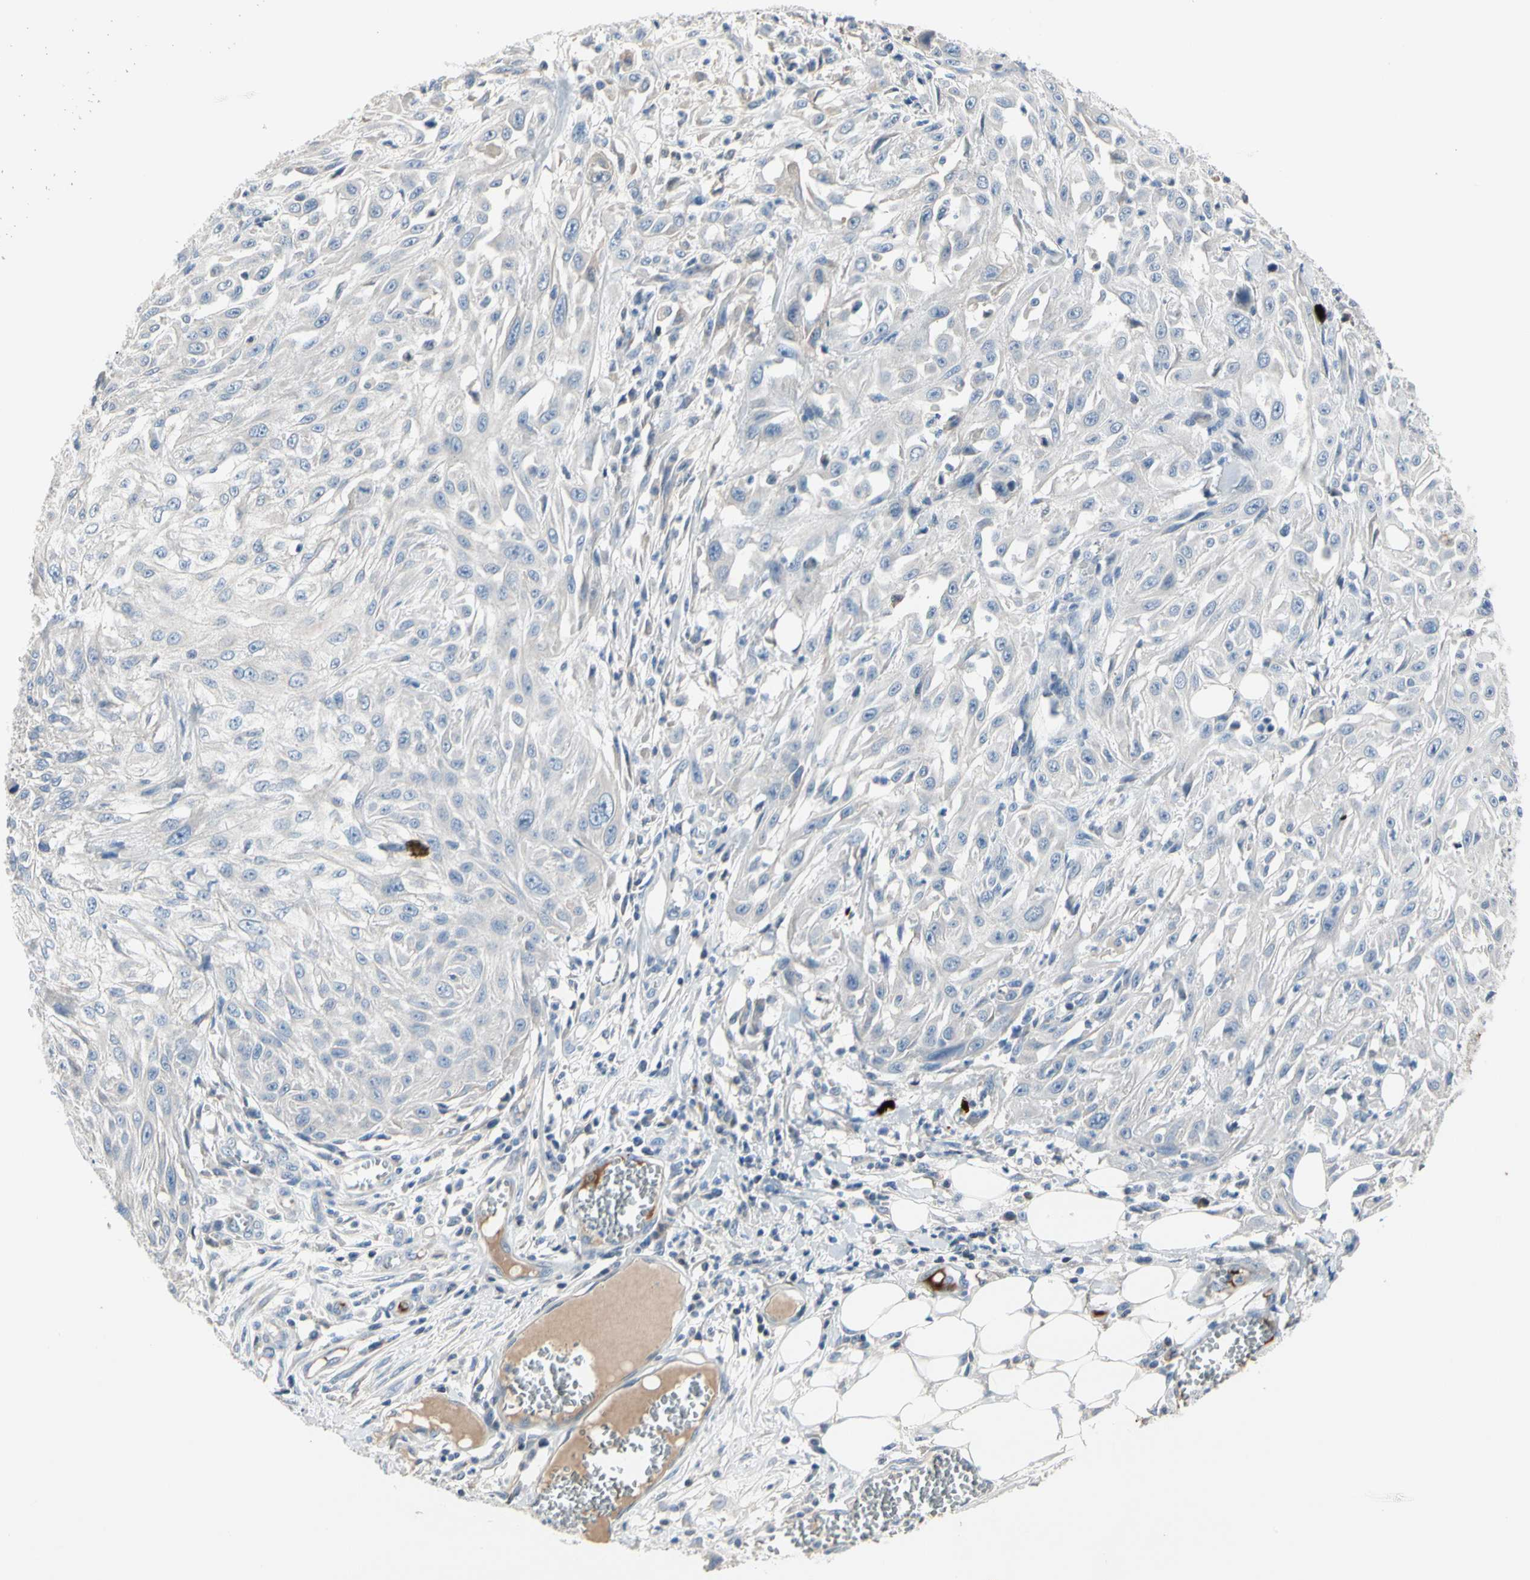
{"staining": {"intensity": "negative", "quantity": "none", "location": "none"}, "tissue": "skin cancer", "cell_type": "Tumor cells", "image_type": "cancer", "snomed": [{"axis": "morphology", "description": "Squamous cell carcinoma, NOS"}, {"axis": "topography", "description": "Skin"}], "caption": "DAB (3,3'-diaminobenzidine) immunohistochemical staining of skin cancer shows no significant staining in tumor cells.", "gene": "ECRG4", "patient": {"sex": "male", "age": 75}}